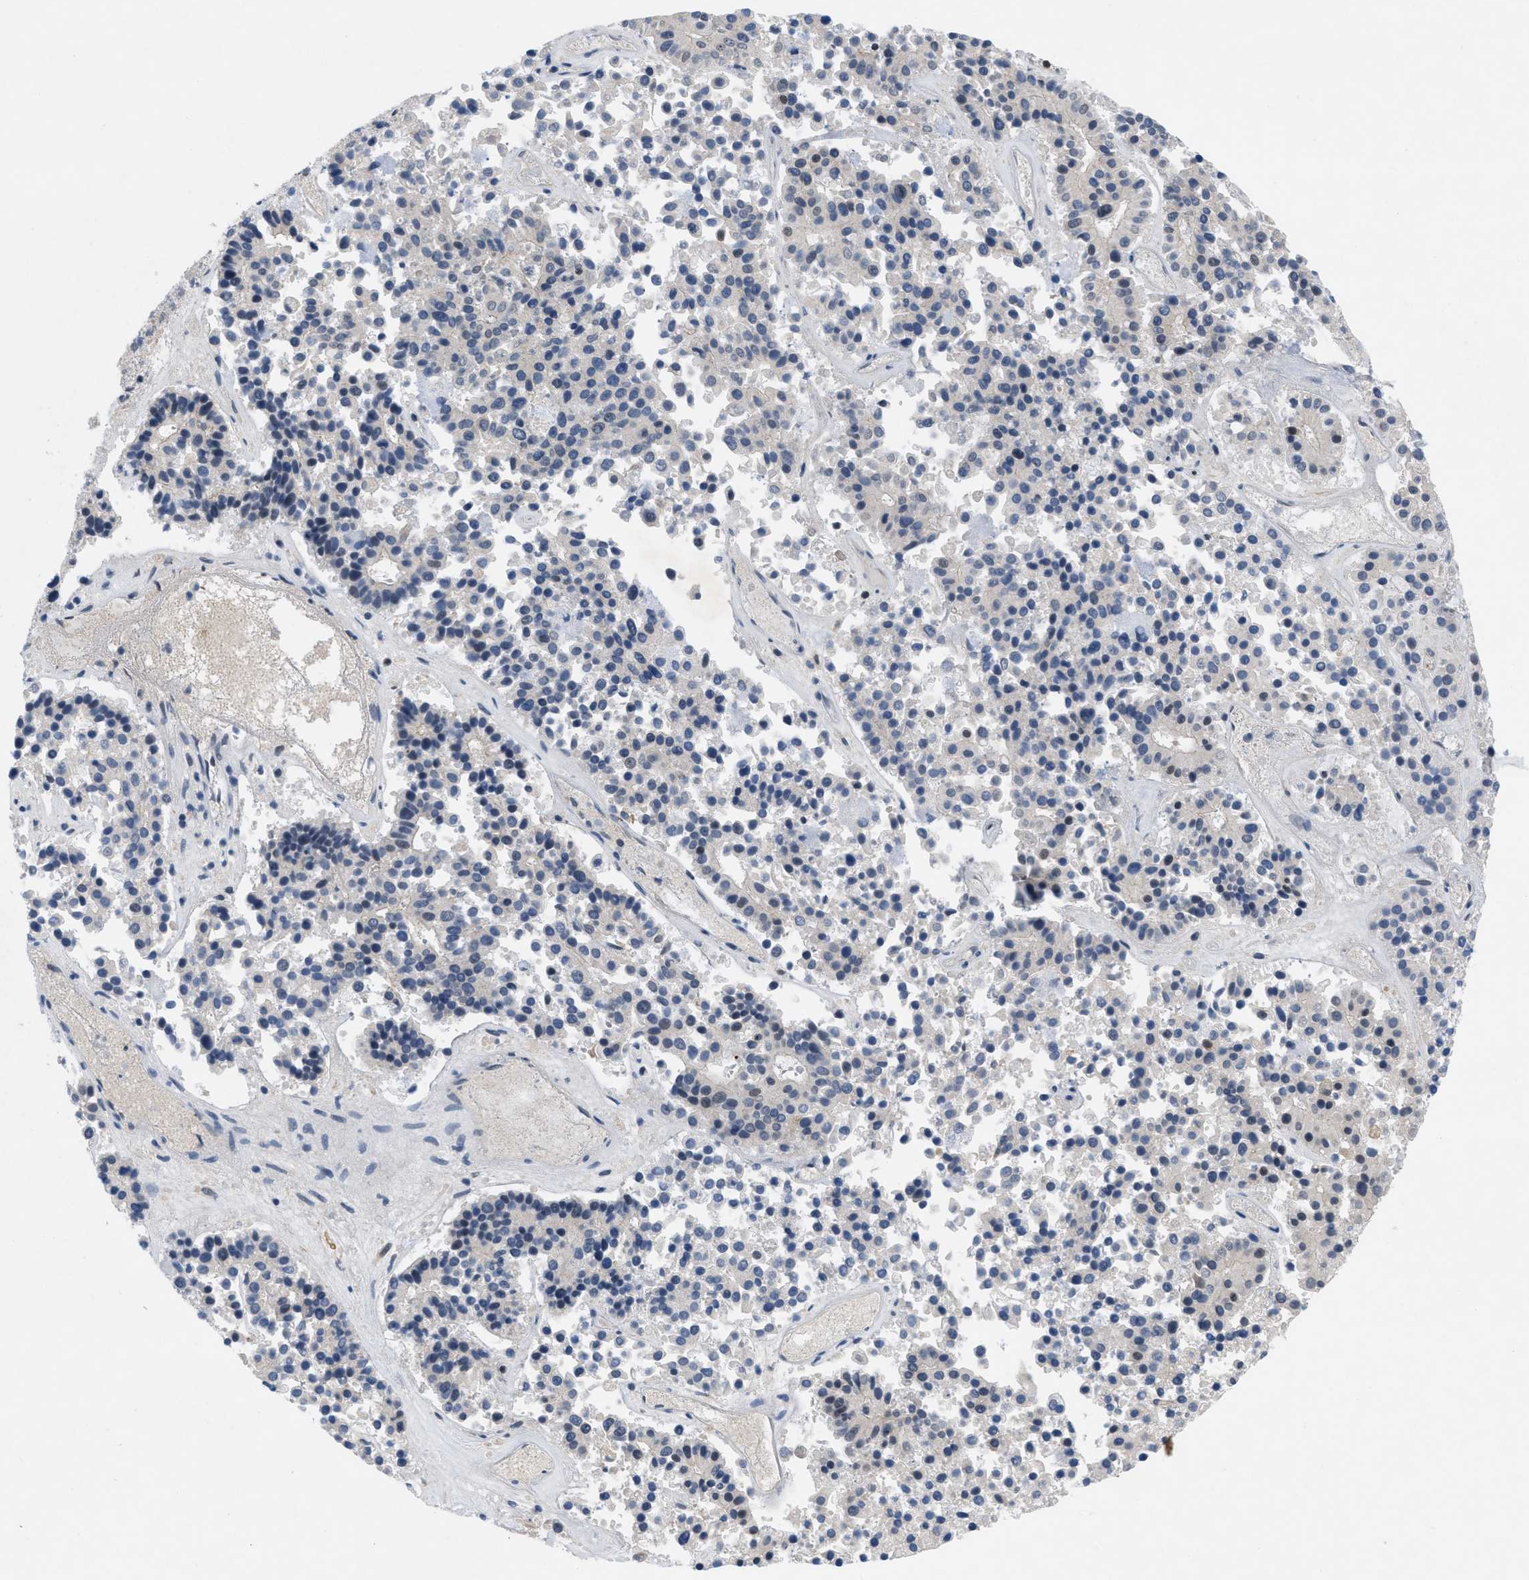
{"staining": {"intensity": "negative", "quantity": "none", "location": "none"}, "tissue": "pancreatic cancer", "cell_type": "Tumor cells", "image_type": "cancer", "snomed": [{"axis": "morphology", "description": "Adenocarcinoma, NOS"}, {"axis": "topography", "description": "Pancreas"}], "caption": "Tumor cells show no significant protein positivity in pancreatic cancer (adenocarcinoma).", "gene": "NDEL1", "patient": {"sex": "male", "age": 50}}